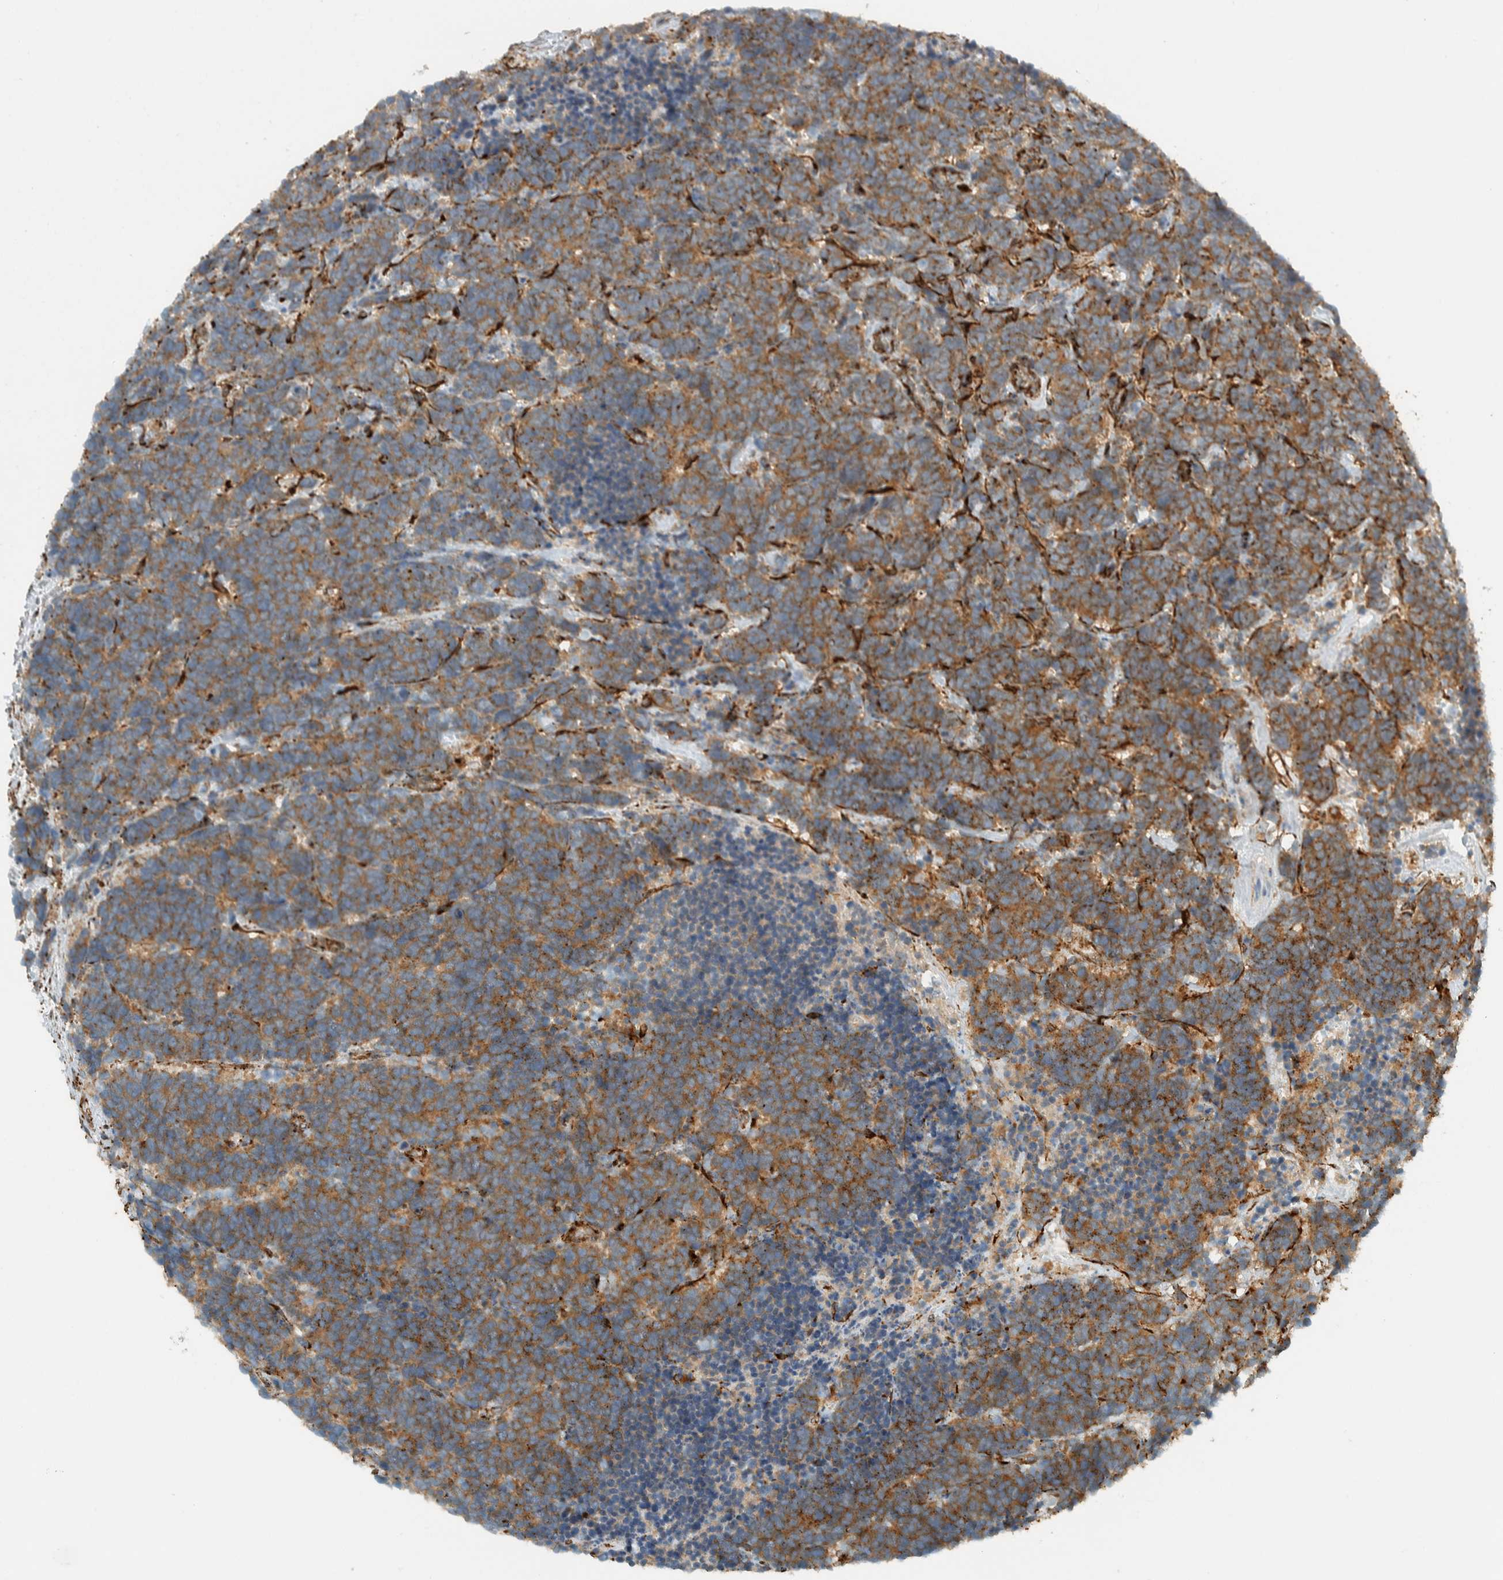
{"staining": {"intensity": "moderate", "quantity": ">75%", "location": "cytoplasmic/membranous"}, "tissue": "carcinoid", "cell_type": "Tumor cells", "image_type": "cancer", "snomed": [{"axis": "morphology", "description": "Carcinoma, NOS"}, {"axis": "morphology", "description": "Carcinoid, malignant, NOS"}, {"axis": "topography", "description": "Urinary bladder"}], "caption": "Protein positivity by immunohistochemistry exhibits moderate cytoplasmic/membranous staining in about >75% of tumor cells in carcinoid.", "gene": "EXOC7", "patient": {"sex": "male", "age": 57}}